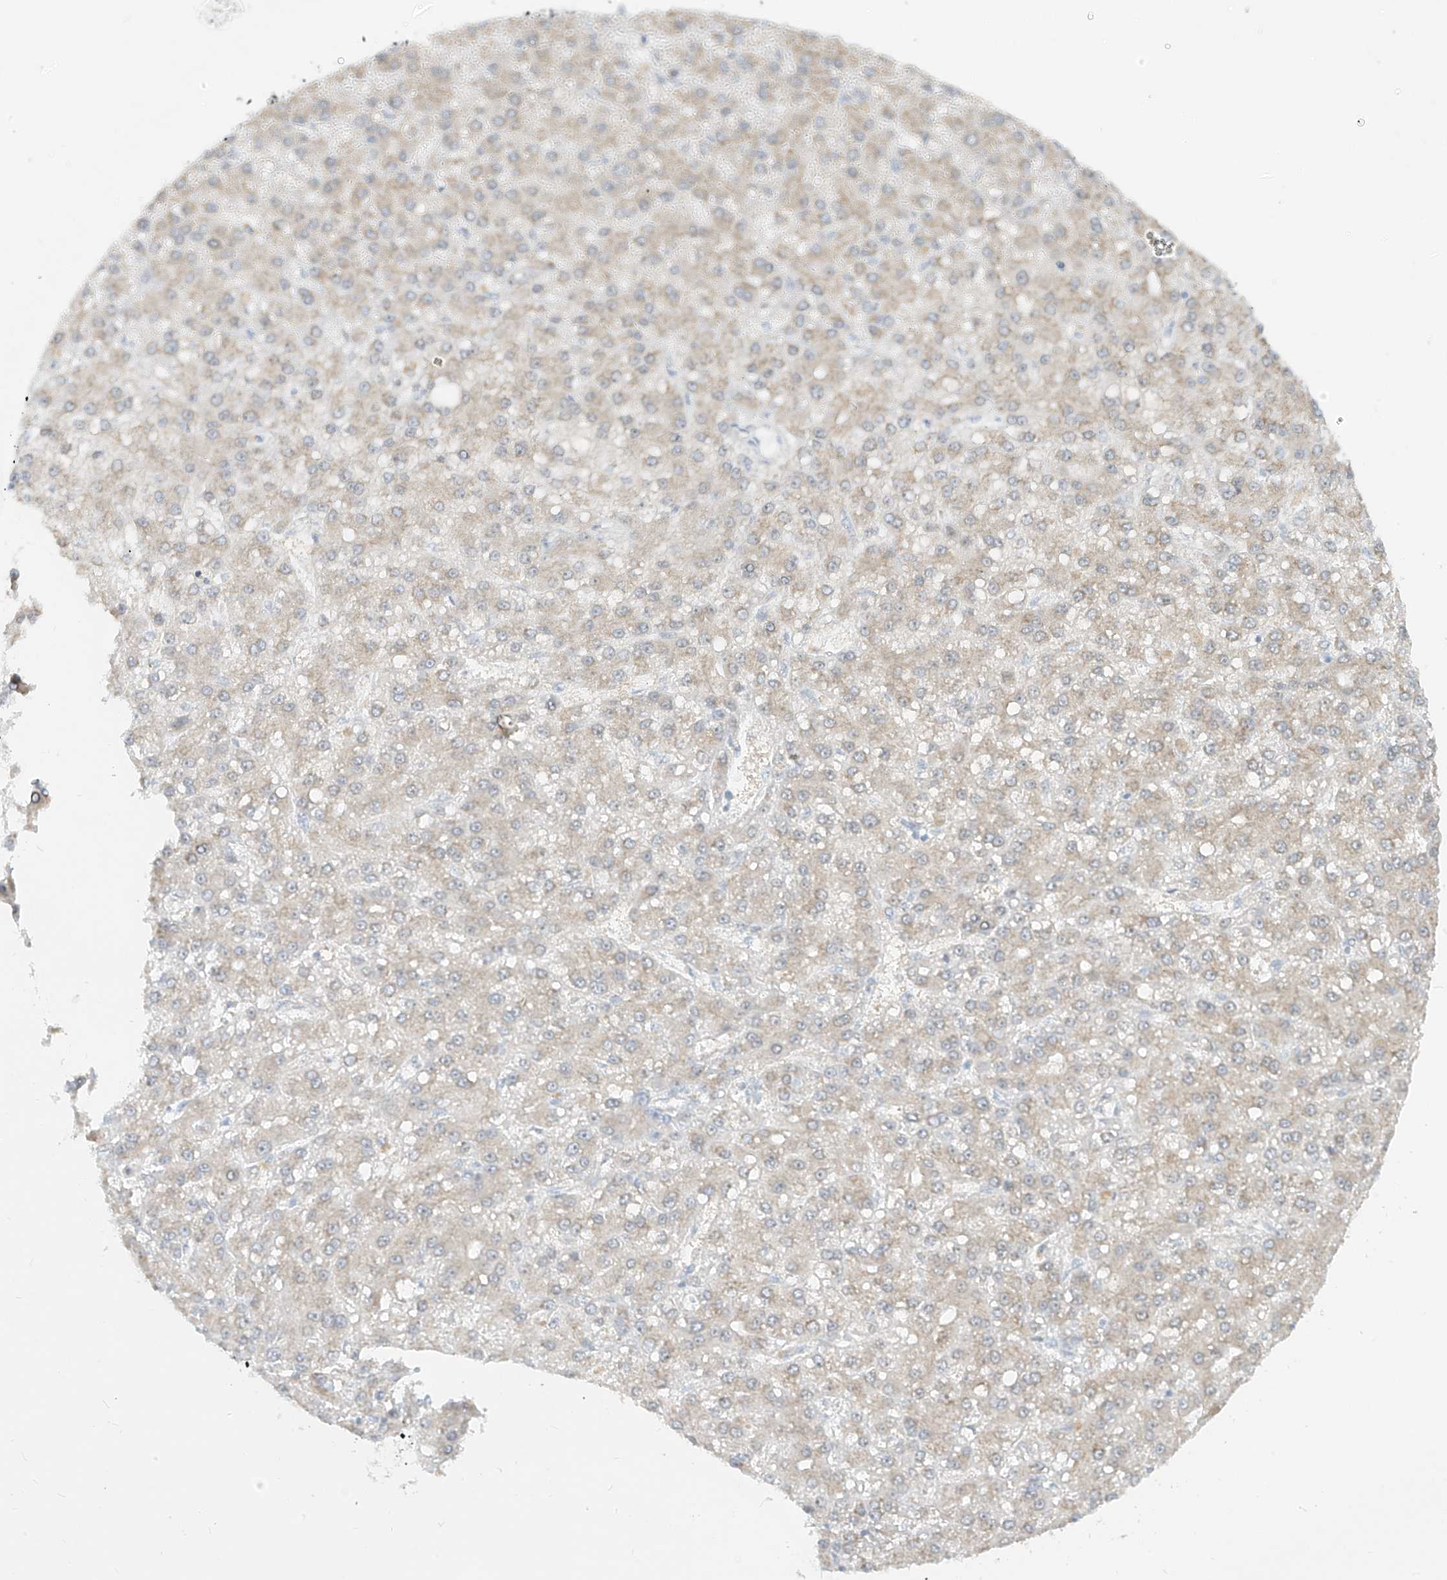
{"staining": {"intensity": "negative", "quantity": "none", "location": "none"}, "tissue": "liver cancer", "cell_type": "Tumor cells", "image_type": "cancer", "snomed": [{"axis": "morphology", "description": "Carcinoma, Hepatocellular, NOS"}, {"axis": "topography", "description": "Liver"}], "caption": "High power microscopy micrograph of an immunohistochemistry micrograph of liver hepatocellular carcinoma, revealing no significant positivity in tumor cells.", "gene": "C2orf42", "patient": {"sex": "male", "age": 67}}